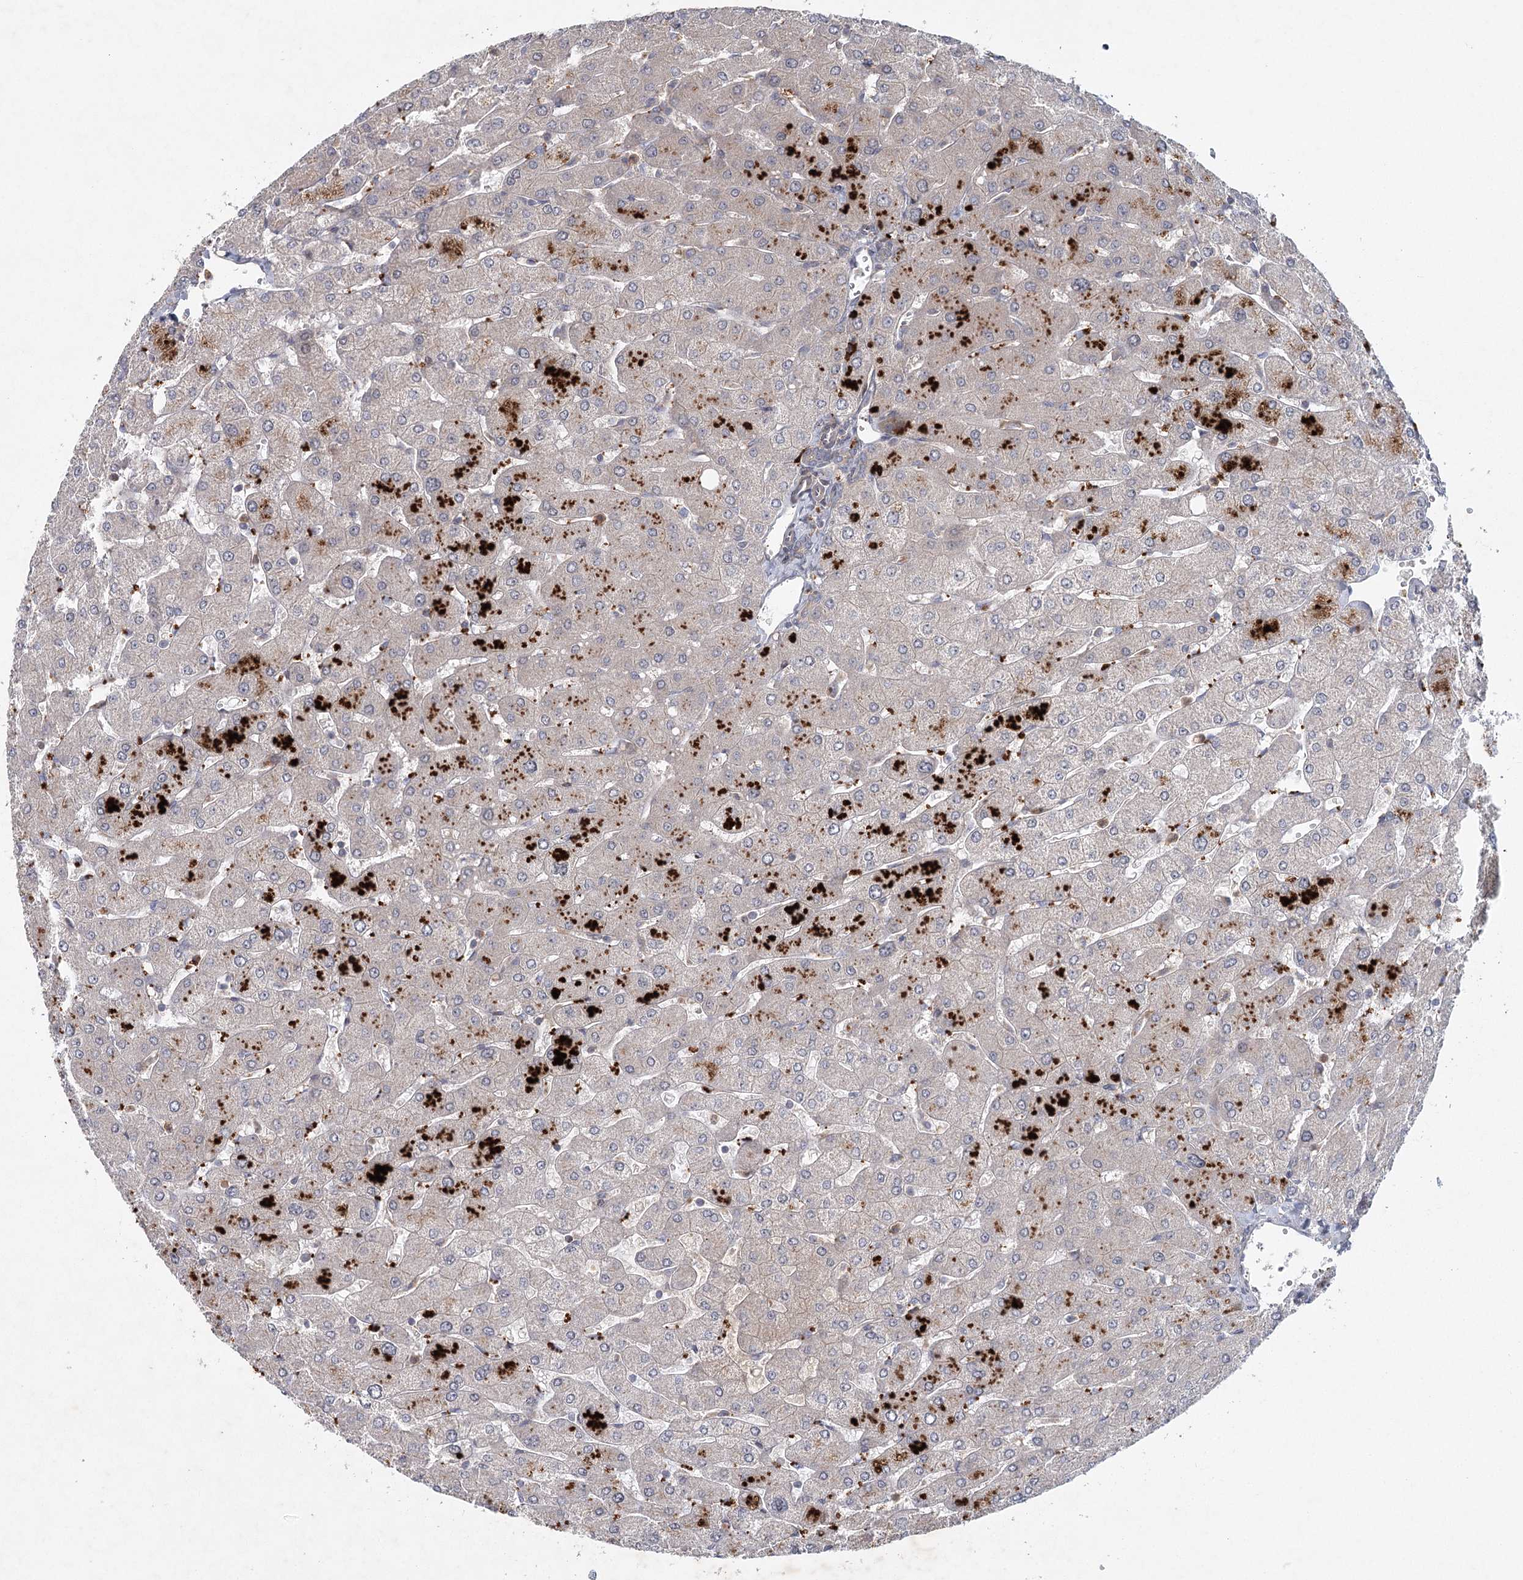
{"staining": {"intensity": "weak", "quantity": "<25%", "location": "cytoplasmic/membranous"}, "tissue": "liver", "cell_type": "Cholangiocytes", "image_type": "normal", "snomed": [{"axis": "morphology", "description": "Normal tissue, NOS"}, {"axis": "topography", "description": "Liver"}], "caption": "The immunohistochemistry image has no significant positivity in cholangiocytes of liver. (Stains: DAB immunohistochemistry with hematoxylin counter stain, Microscopy: brightfield microscopy at high magnification).", "gene": "MAP3K13", "patient": {"sex": "male", "age": 55}}